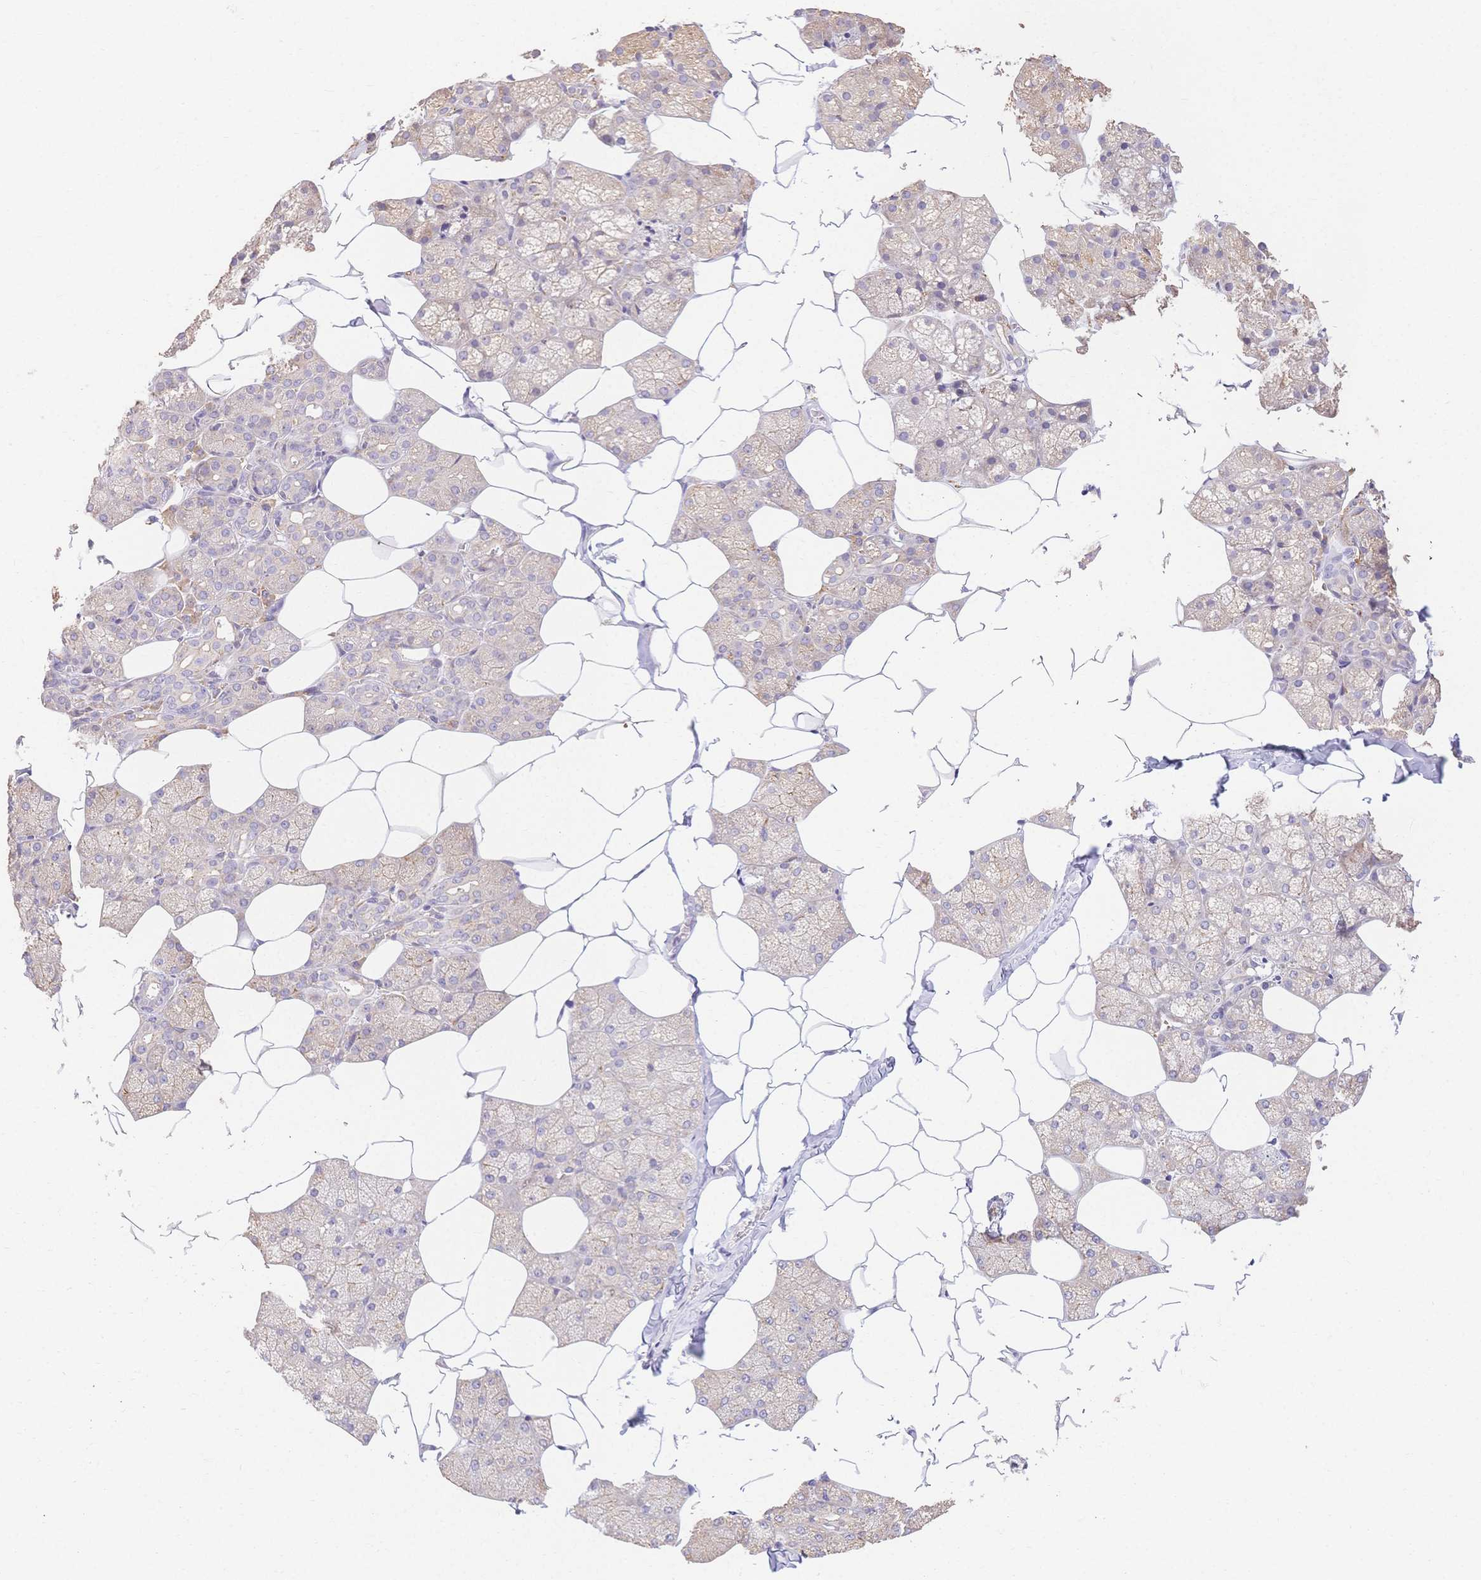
{"staining": {"intensity": "weak", "quantity": "25%-75%", "location": "cytoplasmic/membranous"}, "tissue": "salivary gland", "cell_type": "Glandular cells", "image_type": "normal", "snomed": [{"axis": "morphology", "description": "Normal tissue, NOS"}, {"axis": "topography", "description": "Salivary gland"}], "caption": "This photomicrograph demonstrates immunohistochemistry staining of unremarkable human salivary gland, with low weak cytoplasmic/membranous positivity in about 25%-75% of glandular cells.", "gene": "HS3ST5", "patient": {"sex": "female", "age": 43}}